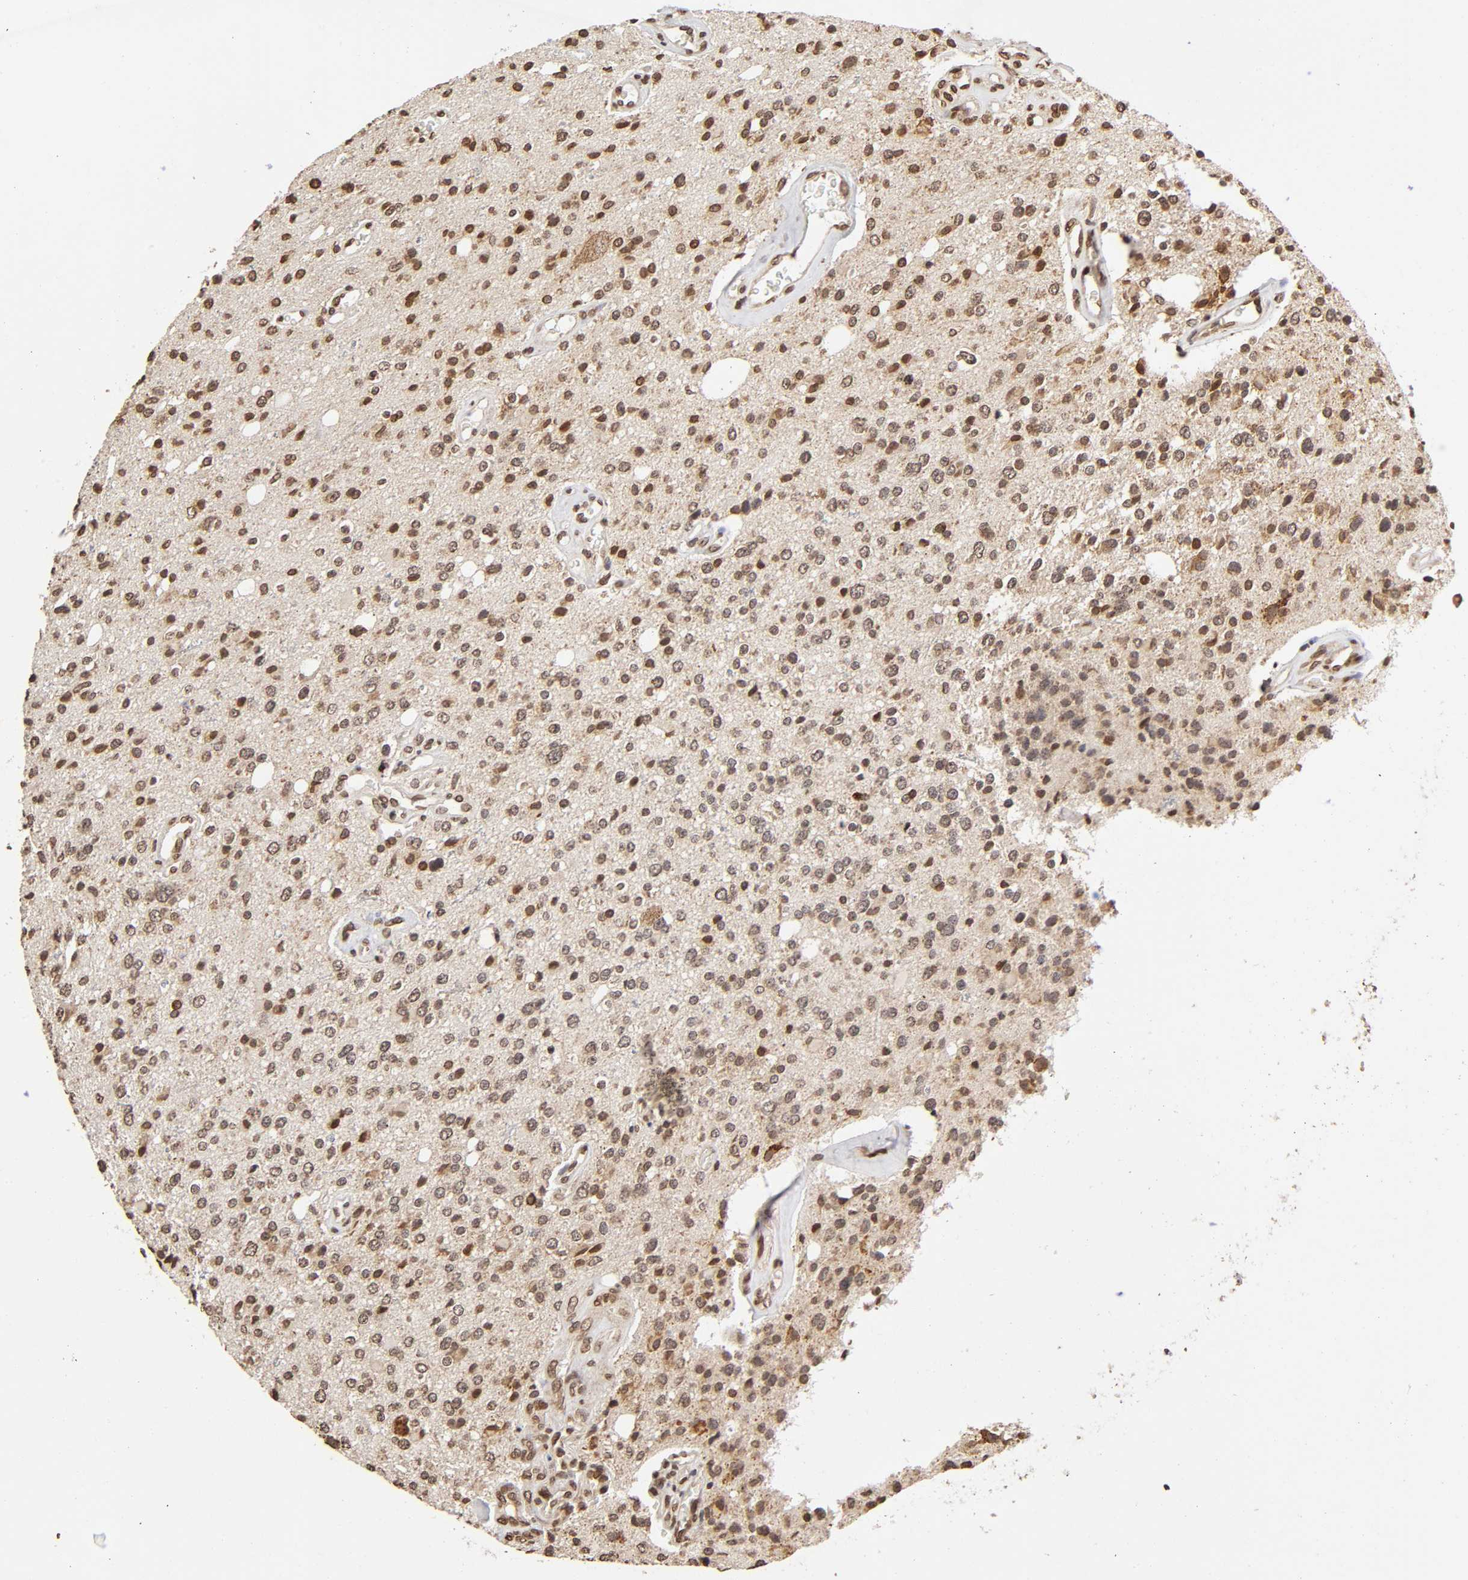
{"staining": {"intensity": "moderate", "quantity": ">75%", "location": "cytoplasmic/membranous,nuclear"}, "tissue": "glioma", "cell_type": "Tumor cells", "image_type": "cancer", "snomed": [{"axis": "morphology", "description": "Glioma, malignant, High grade"}, {"axis": "topography", "description": "Brain"}], "caption": "DAB immunohistochemical staining of glioma shows moderate cytoplasmic/membranous and nuclear protein positivity in about >75% of tumor cells.", "gene": "MLLT6", "patient": {"sex": "male", "age": 47}}